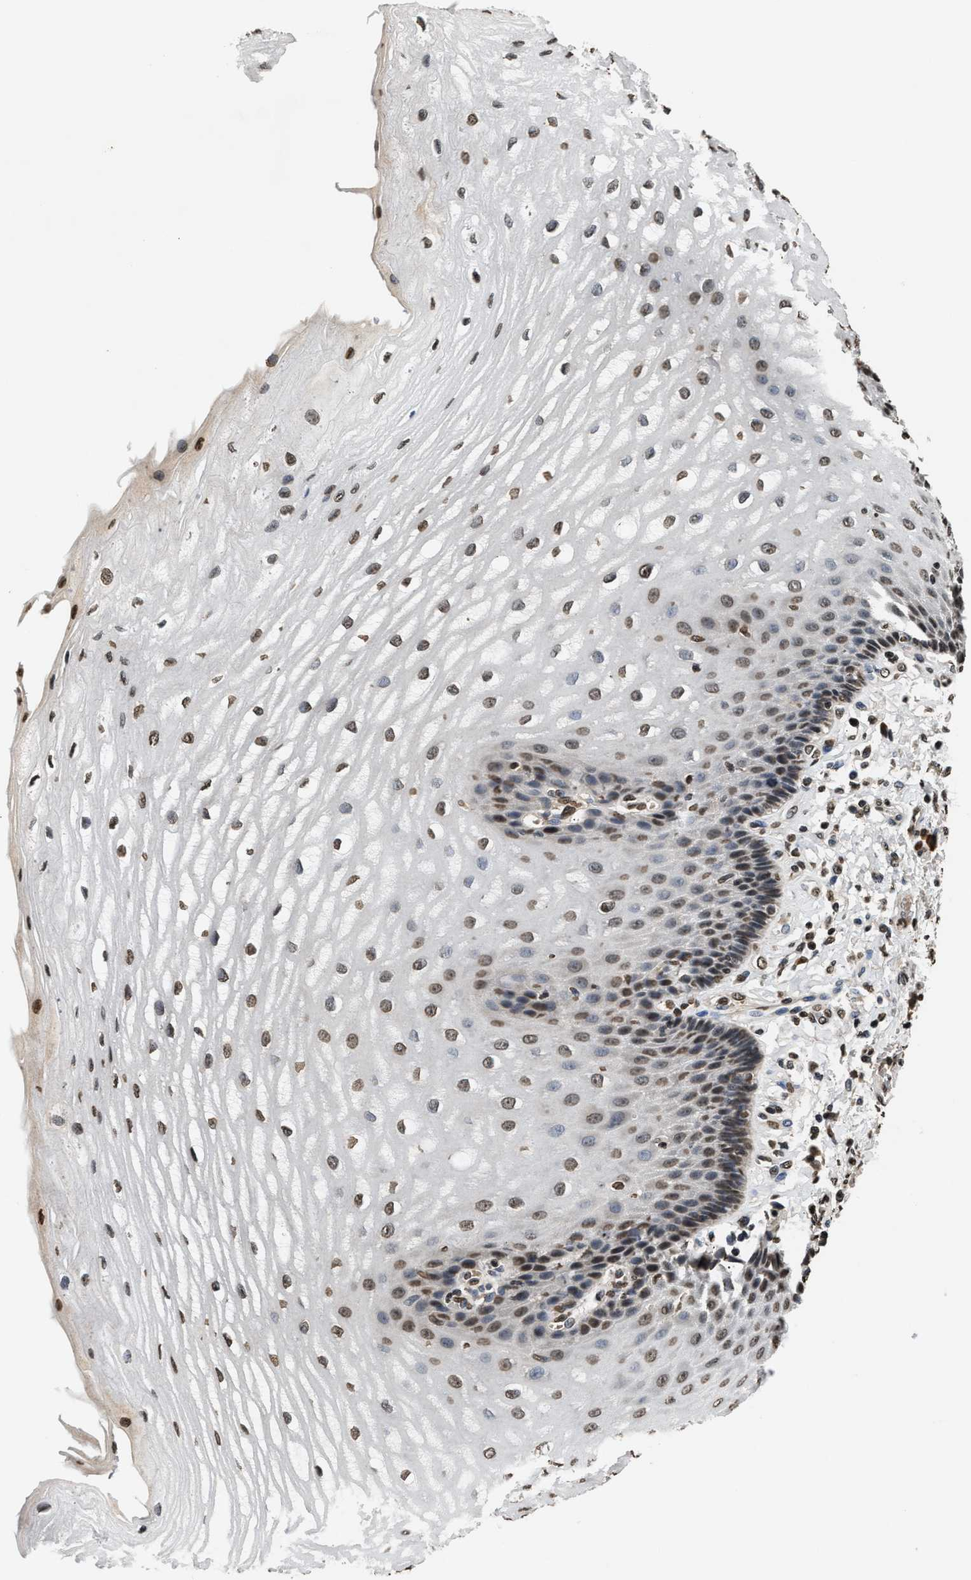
{"staining": {"intensity": "moderate", "quantity": ">75%", "location": "nuclear"}, "tissue": "esophagus", "cell_type": "Squamous epithelial cells", "image_type": "normal", "snomed": [{"axis": "morphology", "description": "Normal tissue, NOS"}, {"axis": "topography", "description": "Esophagus"}], "caption": "Immunohistochemistry image of benign esophagus stained for a protein (brown), which reveals medium levels of moderate nuclear positivity in about >75% of squamous epithelial cells.", "gene": "DNASE1L3", "patient": {"sex": "male", "age": 54}}